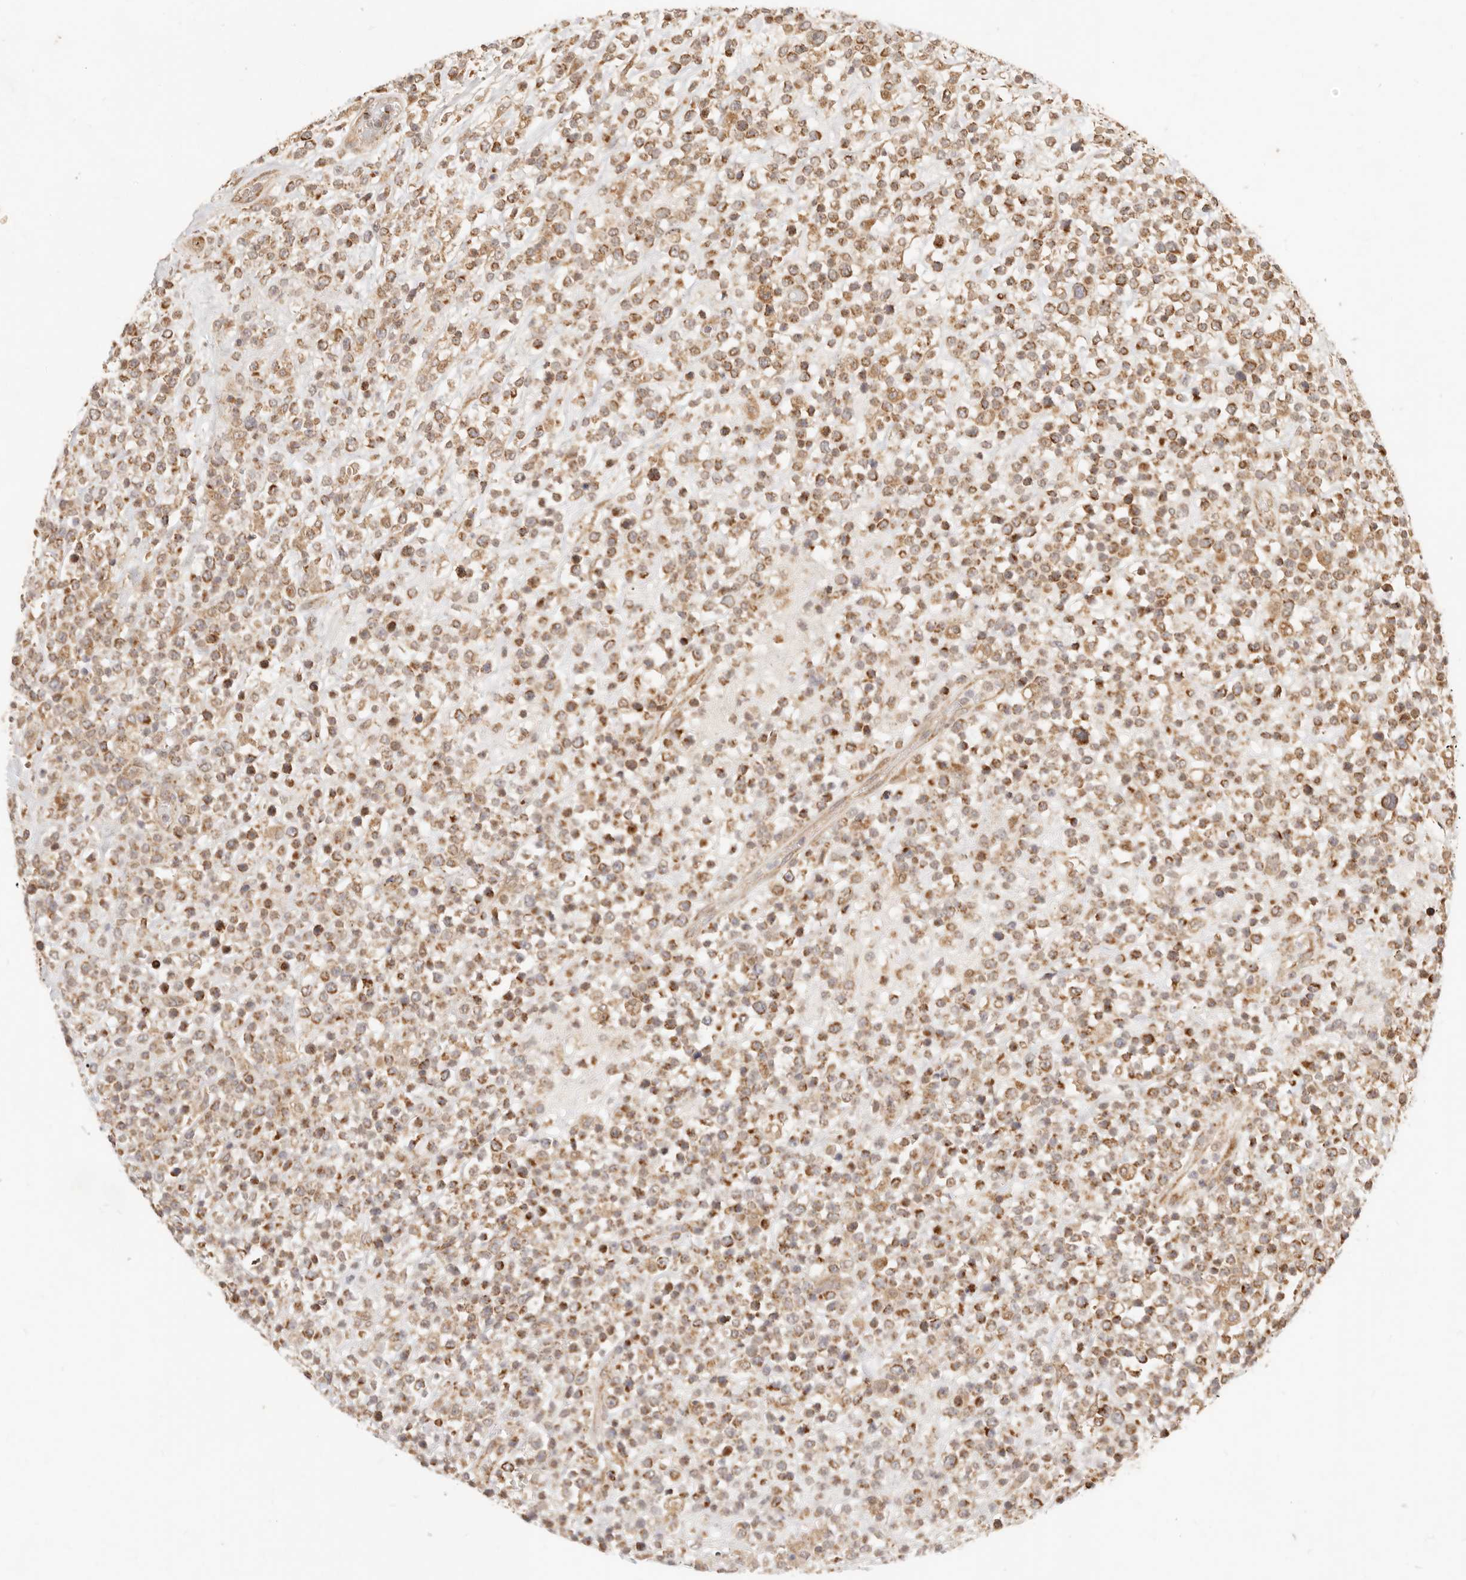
{"staining": {"intensity": "moderate", "quantity": ">75%", "location": "cytoplasmic/membranous"}, "tissue": "lymphoma", "cell_type": "Tumor cells", "image_type": "cancer", "snomed": [{"axis": "morphology", "description": "Malignant lymphoma, non-Hodgkin's type, High grade"}, {"axis": "topography", "description": "Colon"}], "caption": "Tumor cells display medium levels of moderate cytoplasmic/membranous positivity in about >75% of cells in high-grade malignant lymphoma, non-Hodgkin's type. (Brightfield microscopy of DAB IHC at high magnification).", "gene": "TIMM17A", "patient": {"sex": "female", "age": 53}}